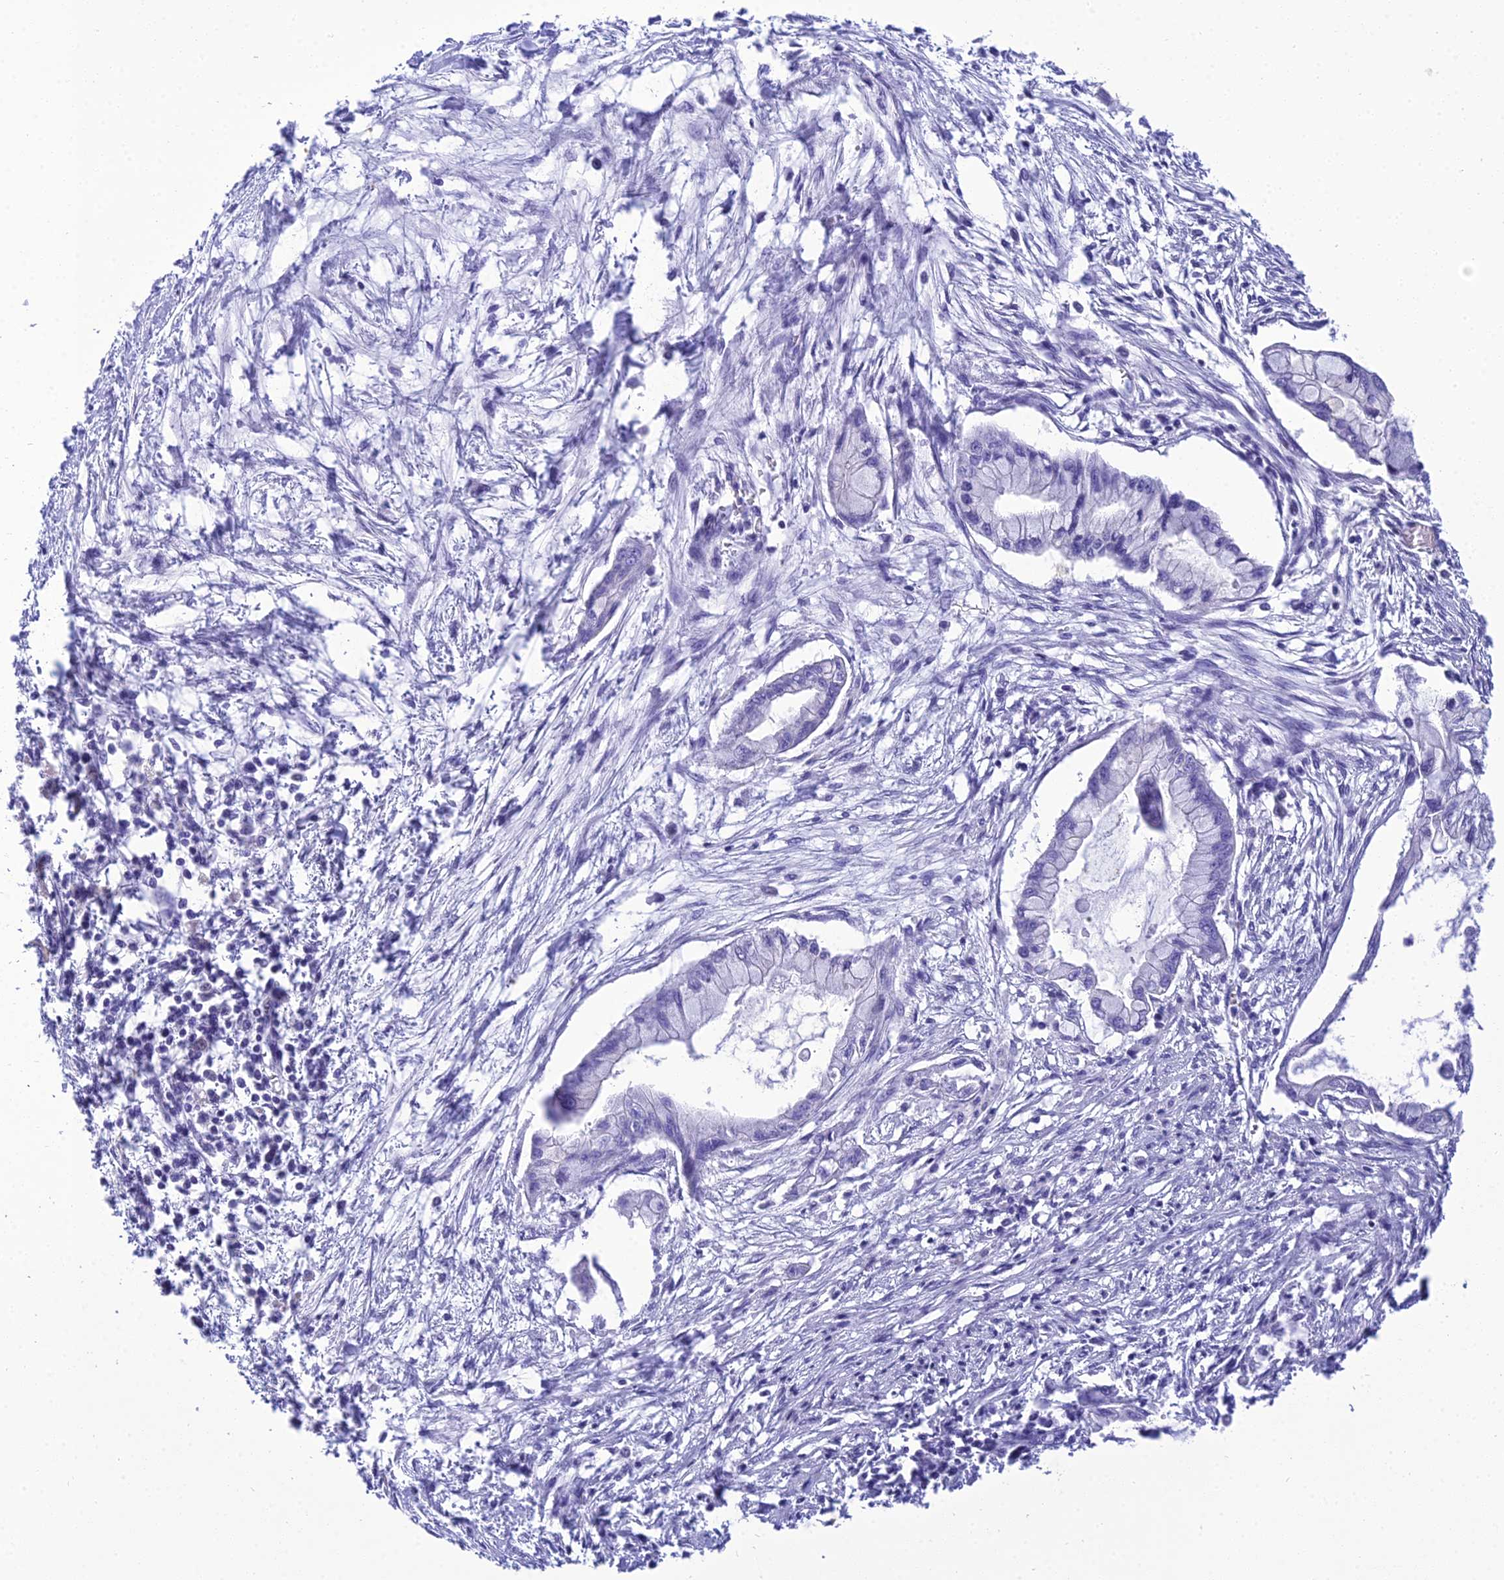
{"staining": {"intensity": "negative", "quantity": "none", "location": "none"}, "tissue": "pancreatic cancer", "cell_type": "Tumor cells", "image_type": "cancer", "snomed": [{"axis": "morphology", "description": "Adenocarcinoma, NOS"}, {"axis": "topography", "description": "Pancreas"}], "caption": "Pancreatic cancer (adenocarcinoma) stained for a protein using immunohistochemistry shows no positivity tumor cells.", "gene": "ZNF442", "patient": {"sex": "male", "age": 48}}